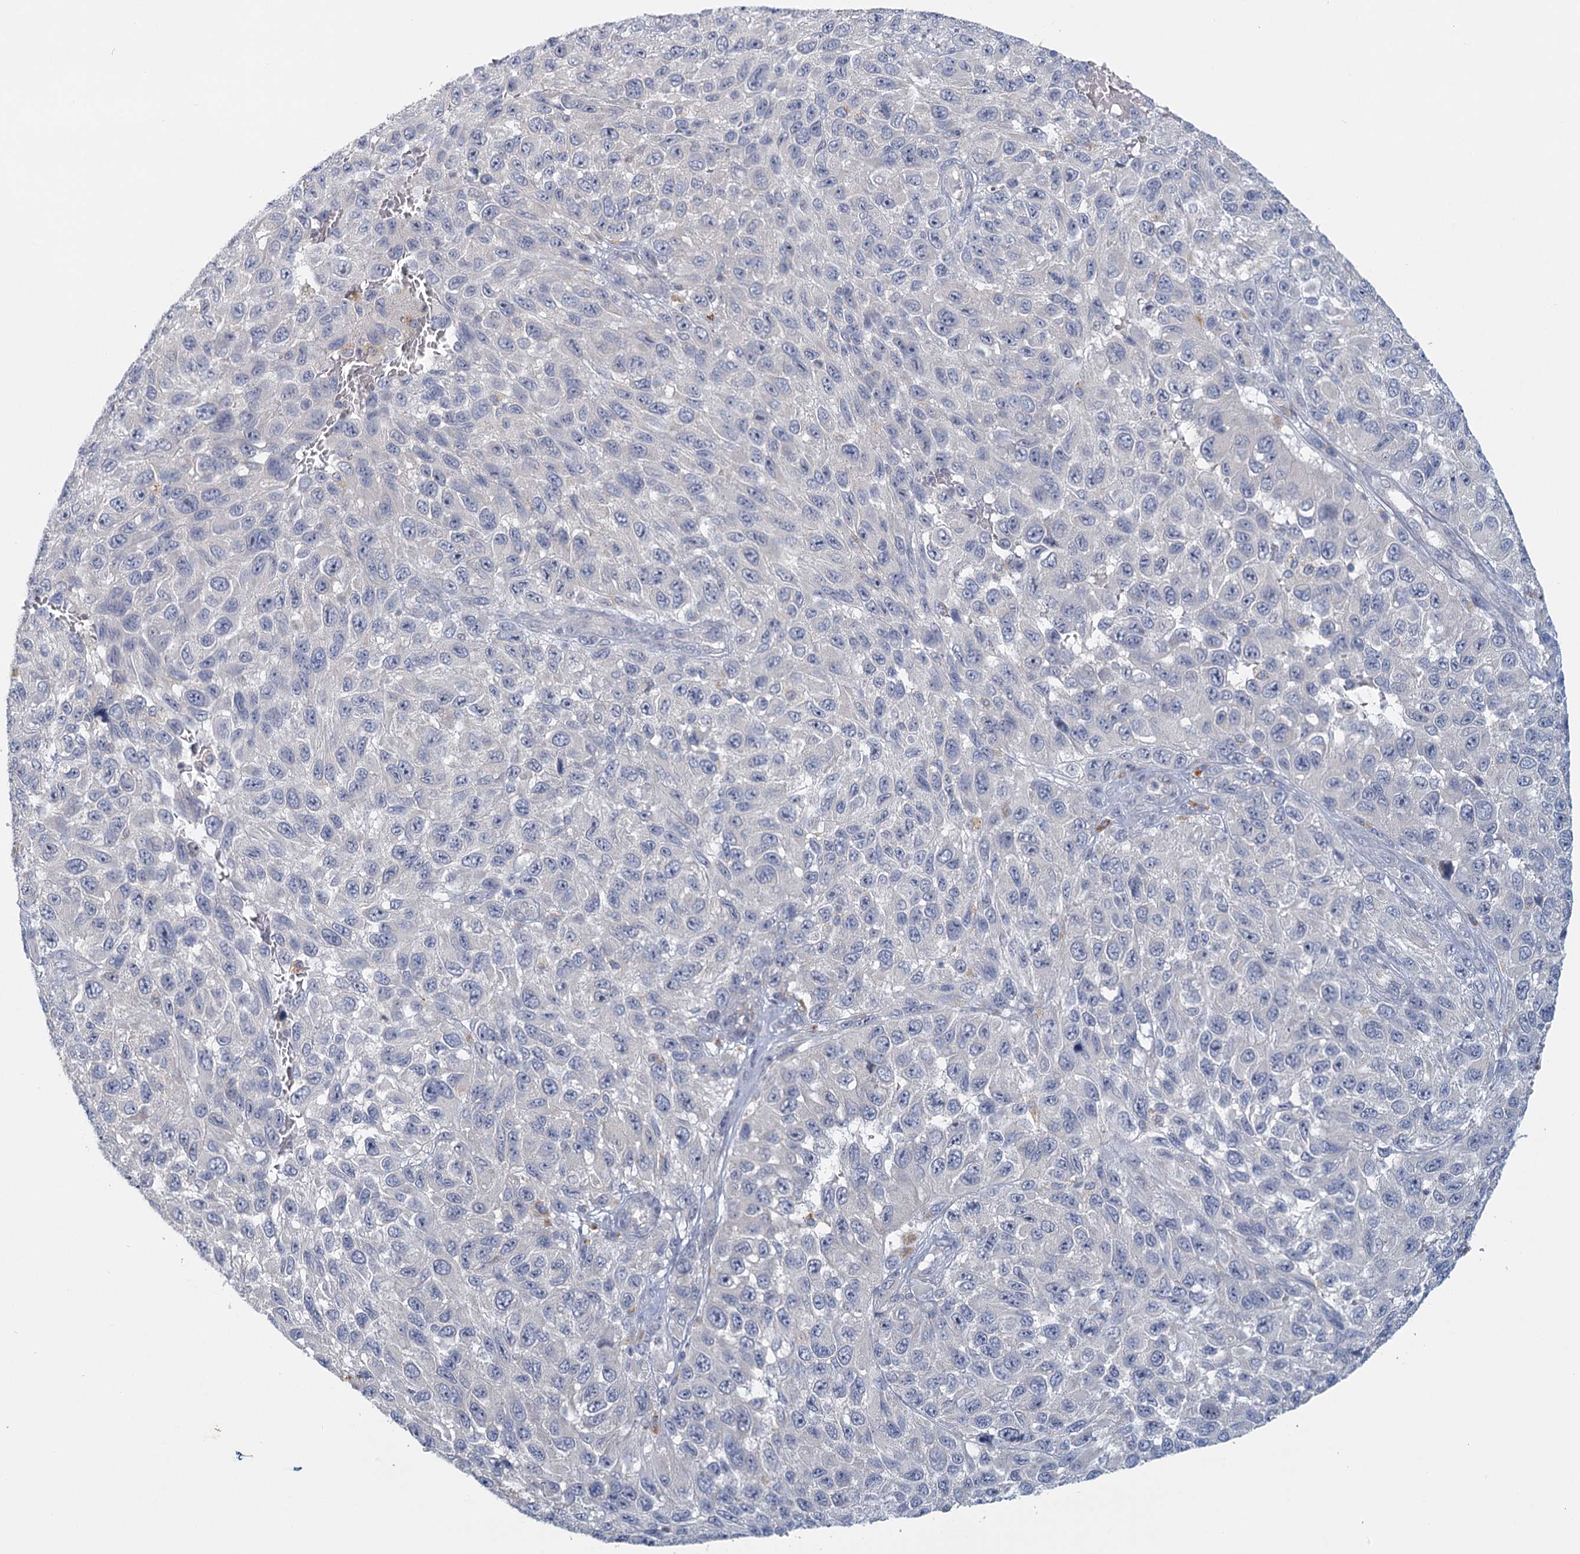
{"staining": {"intensity": "negative", "quantity": "none", "location": "none"}, "tissue": "melanoma", "cell_type": "Tumor cells", "image_type": "cancer", "snomed": [{"axis": "morphology", "description": "Normal tissue, NOS"}, {"axis": "morphology", "description": "Malignant melanoma, NOS"}, {"axis": "topography", "description": "Skin"}], "caption": "Melanoma was stained to show a protein in brown. There is no significant staining in tumor cells. Nuclei are stained in blue.", "gene": "MYO7B", "patient": {"sex": "female", "age": 96}}